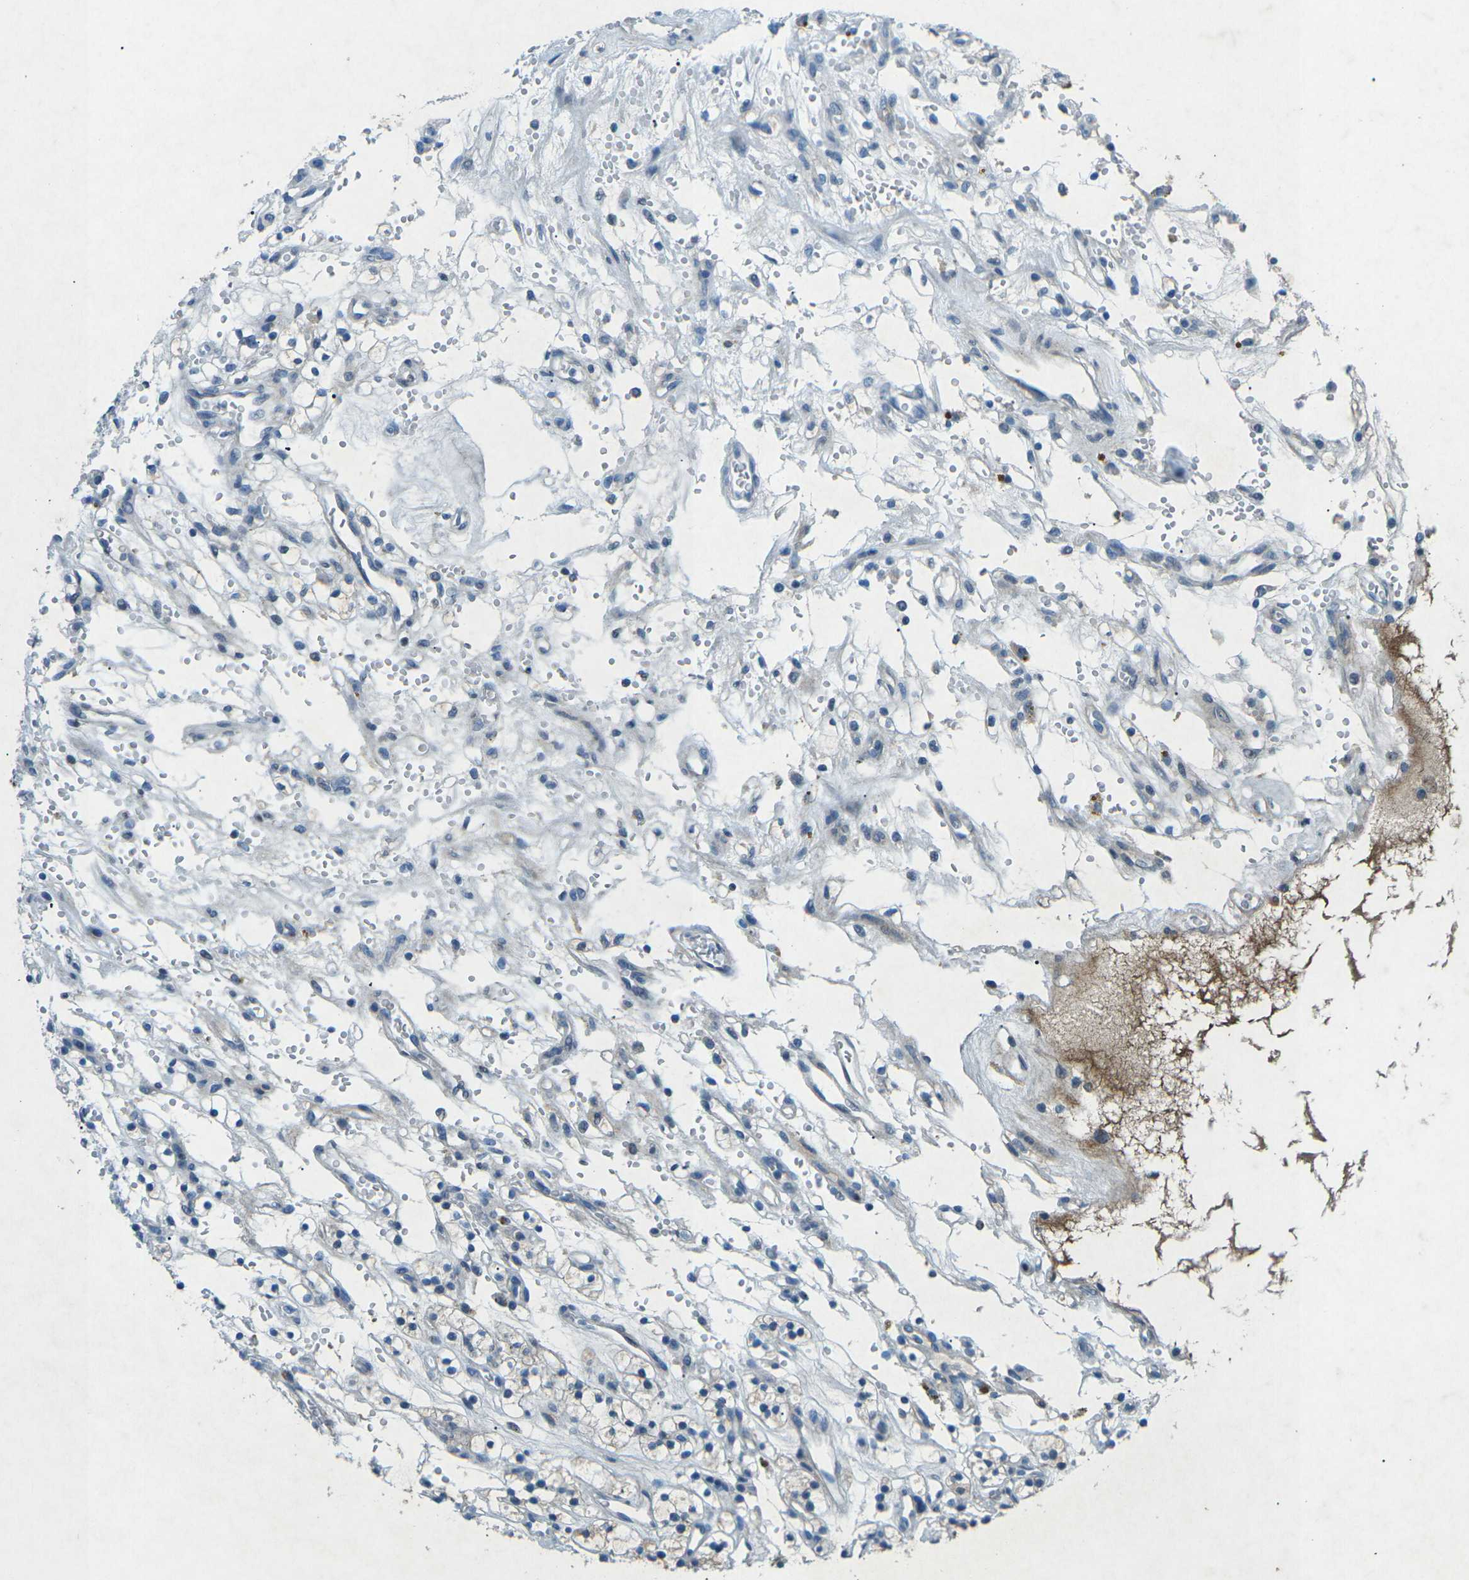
{"staining": {"intensity": "negative", "quantity": "none", "location": "none"}, "tissue": "renal cancer", "cell_type": "Tumor cells", "image_type": "cancer", "snomed": [{"axis": "morphology", "description": "Adenocarcinoma, NOS"}, {"axis": "topography", "description": "Kidney"}], "caption": "High power microscopy image of an immunohistochemistry histopathology image of renal cancer (adenocarcinoma), revealing no significant expression in tumor cells.", "gene": "A1BG", "patient": {"sex": "female", "age": 57}}